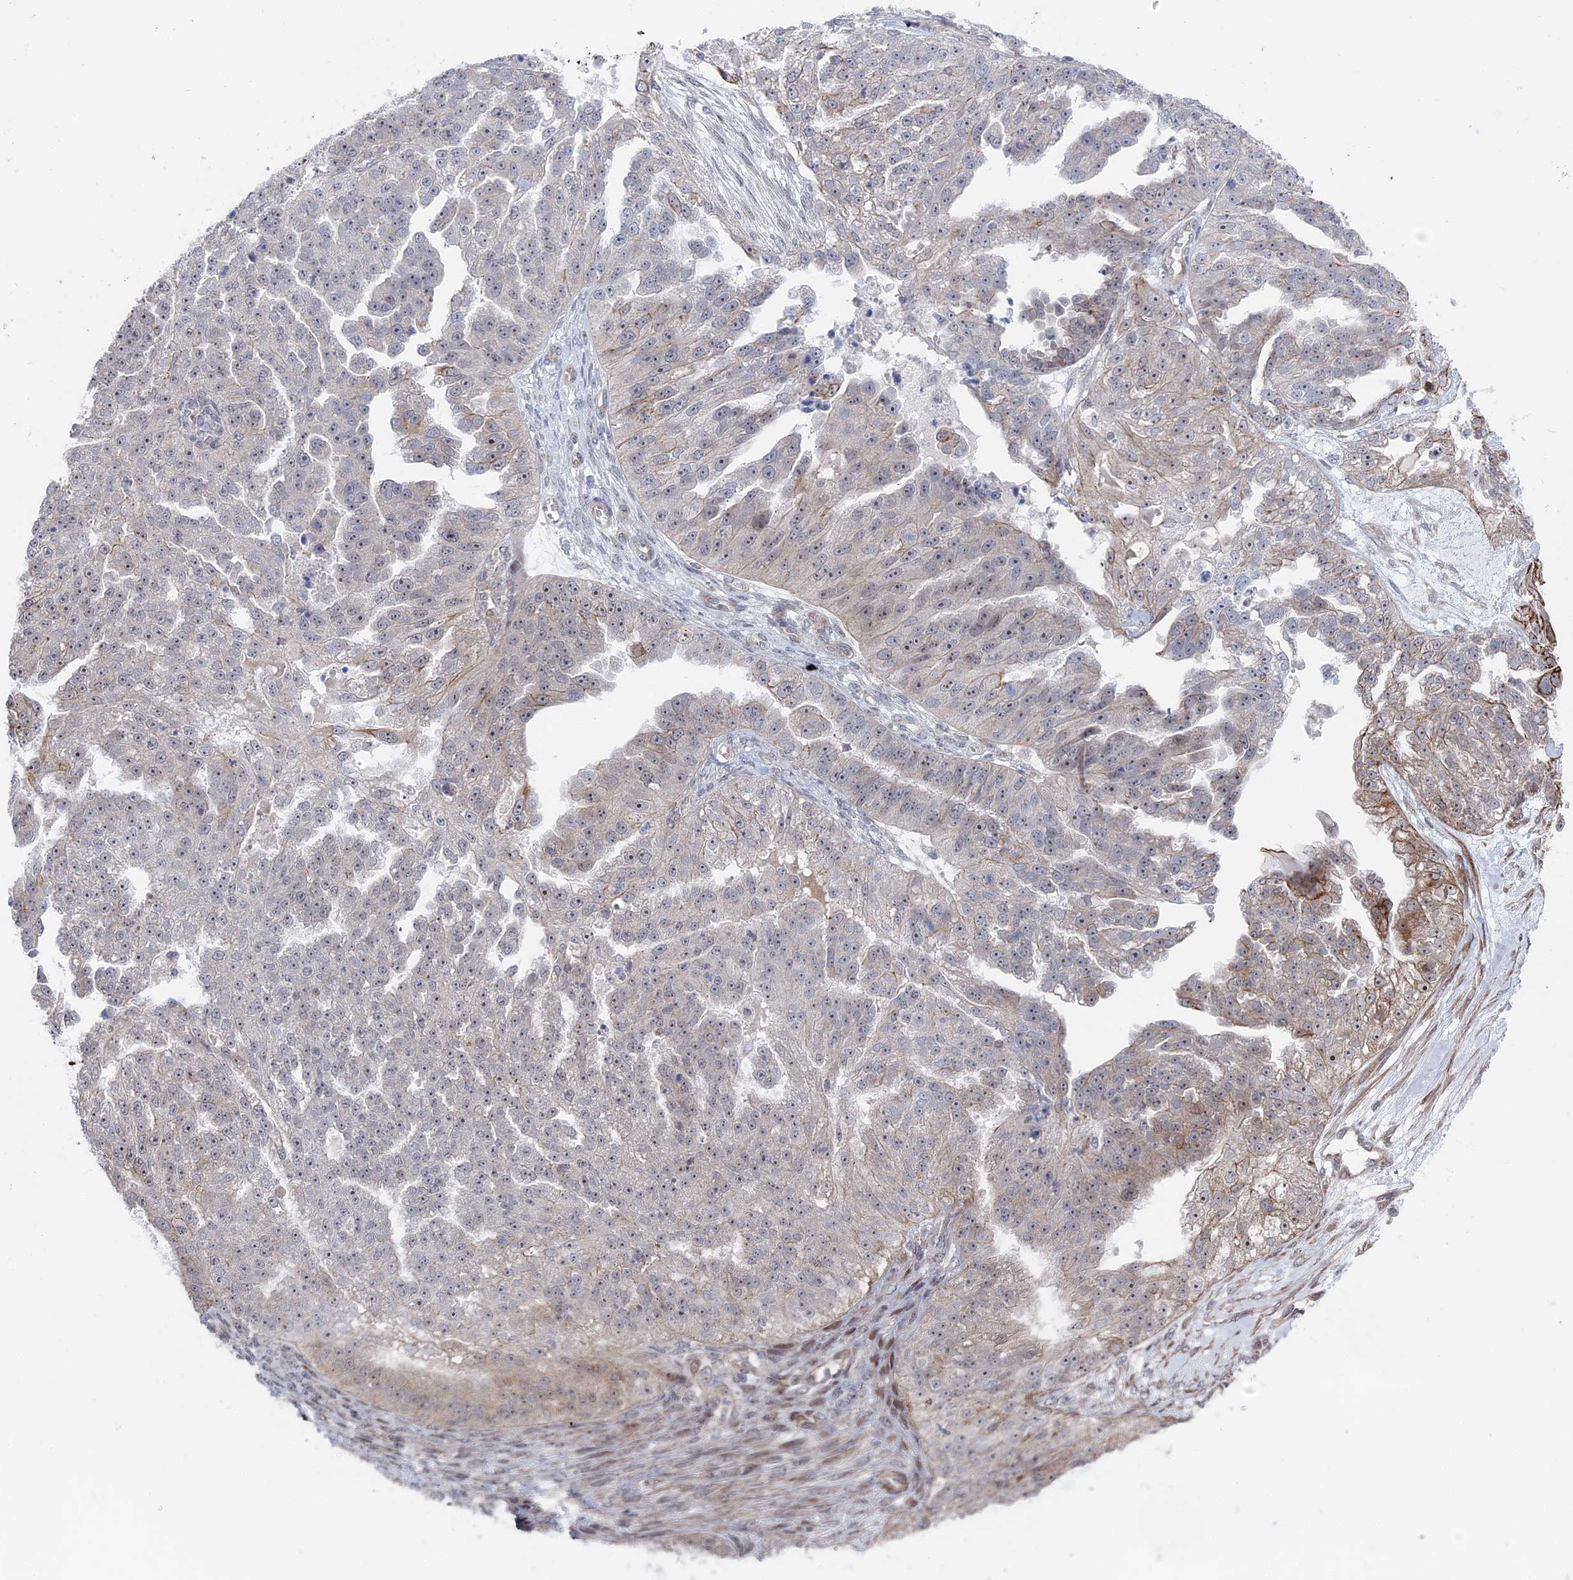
{"staining": {"intensity": "moderate", "quantity": "<25%", "location": "cytoplasmic/membranous,nuclear"}, "tissue": "ovarian cancer", "cell_type": "Tumor cells", "image_type": "cancer", "snomed": [{"axis": "morphology", "description": "Cystadenocarcinoma, serous, NOS"}, {"axis": "topography", "description": "Ovary"}], "caption": "A histopathology image showing moderate cytoplasmic/membranous and nuclear positivity in about <25% of tumor cells in ovarian cancer, as visualized by brown immunohistochemical staining.", "gene": "IL7", "patient": {"sex": "female", "age": 58}}